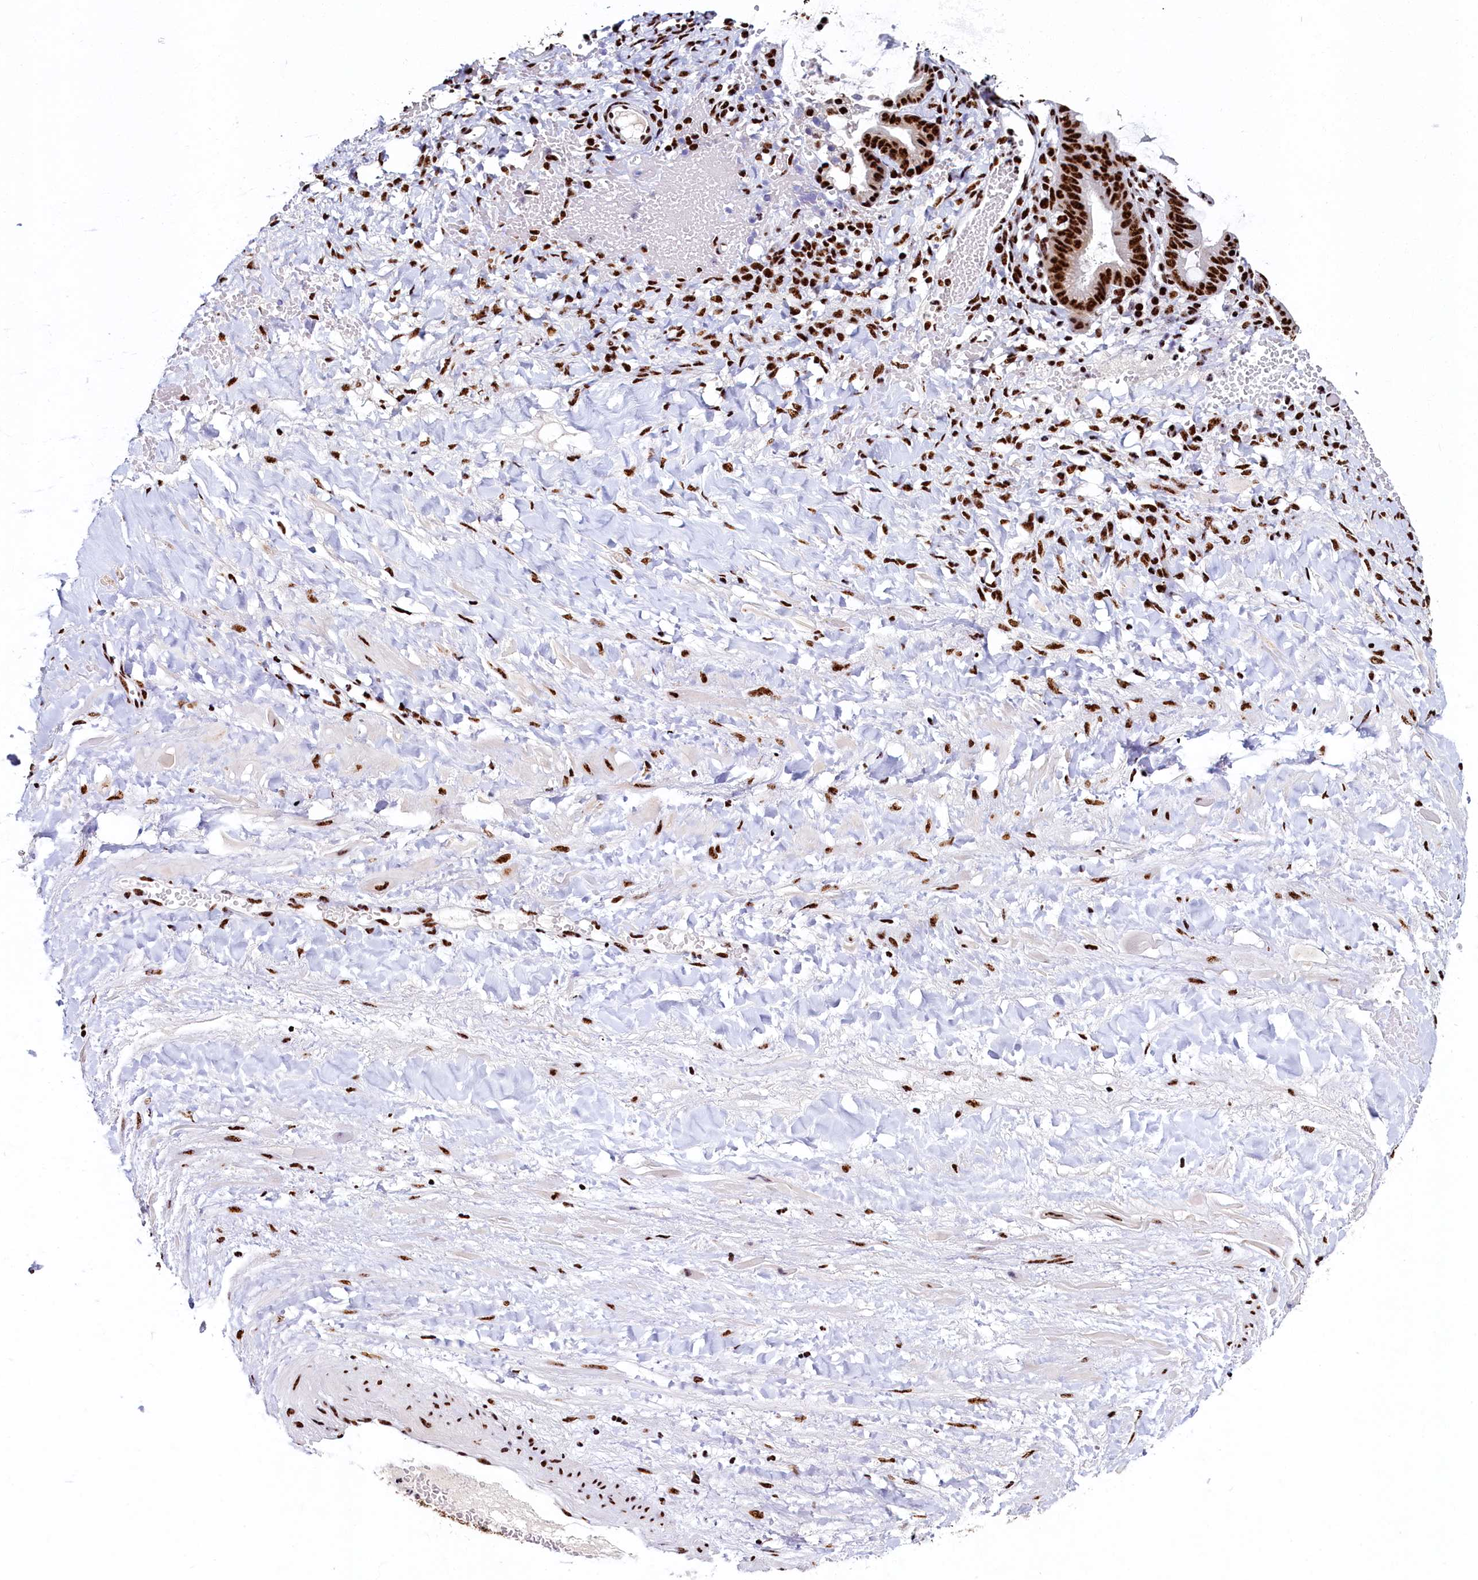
{"staining": {"intensity": "strong", "quantity": ">75%", "location": "nuclear"}, "tissue": "ovarian cancer", "cell_type": "Tumor cells", "image_type": "cancer", "snomed": [{"axis": "morphology", "description": "Cystadenocarcinoma, mucinous, NOS"}, {"axis": "topography", "description": "Ovary"}], "caption": "Immunohistochemistry (DAB) staining of ovarian mucinous cystadenocarcinoma displays strong nuclear protein expression in approximately >75% of tumor cells. The staining was performed using DAB (3,3'-diaminobenzidine) to visualize the protein expression in brown, while the nuclei were stained in blue with hematoxylin (Magnification: 20x).", "gene": "SRRM2", "patient": {"sex": "female", "age": 73}}